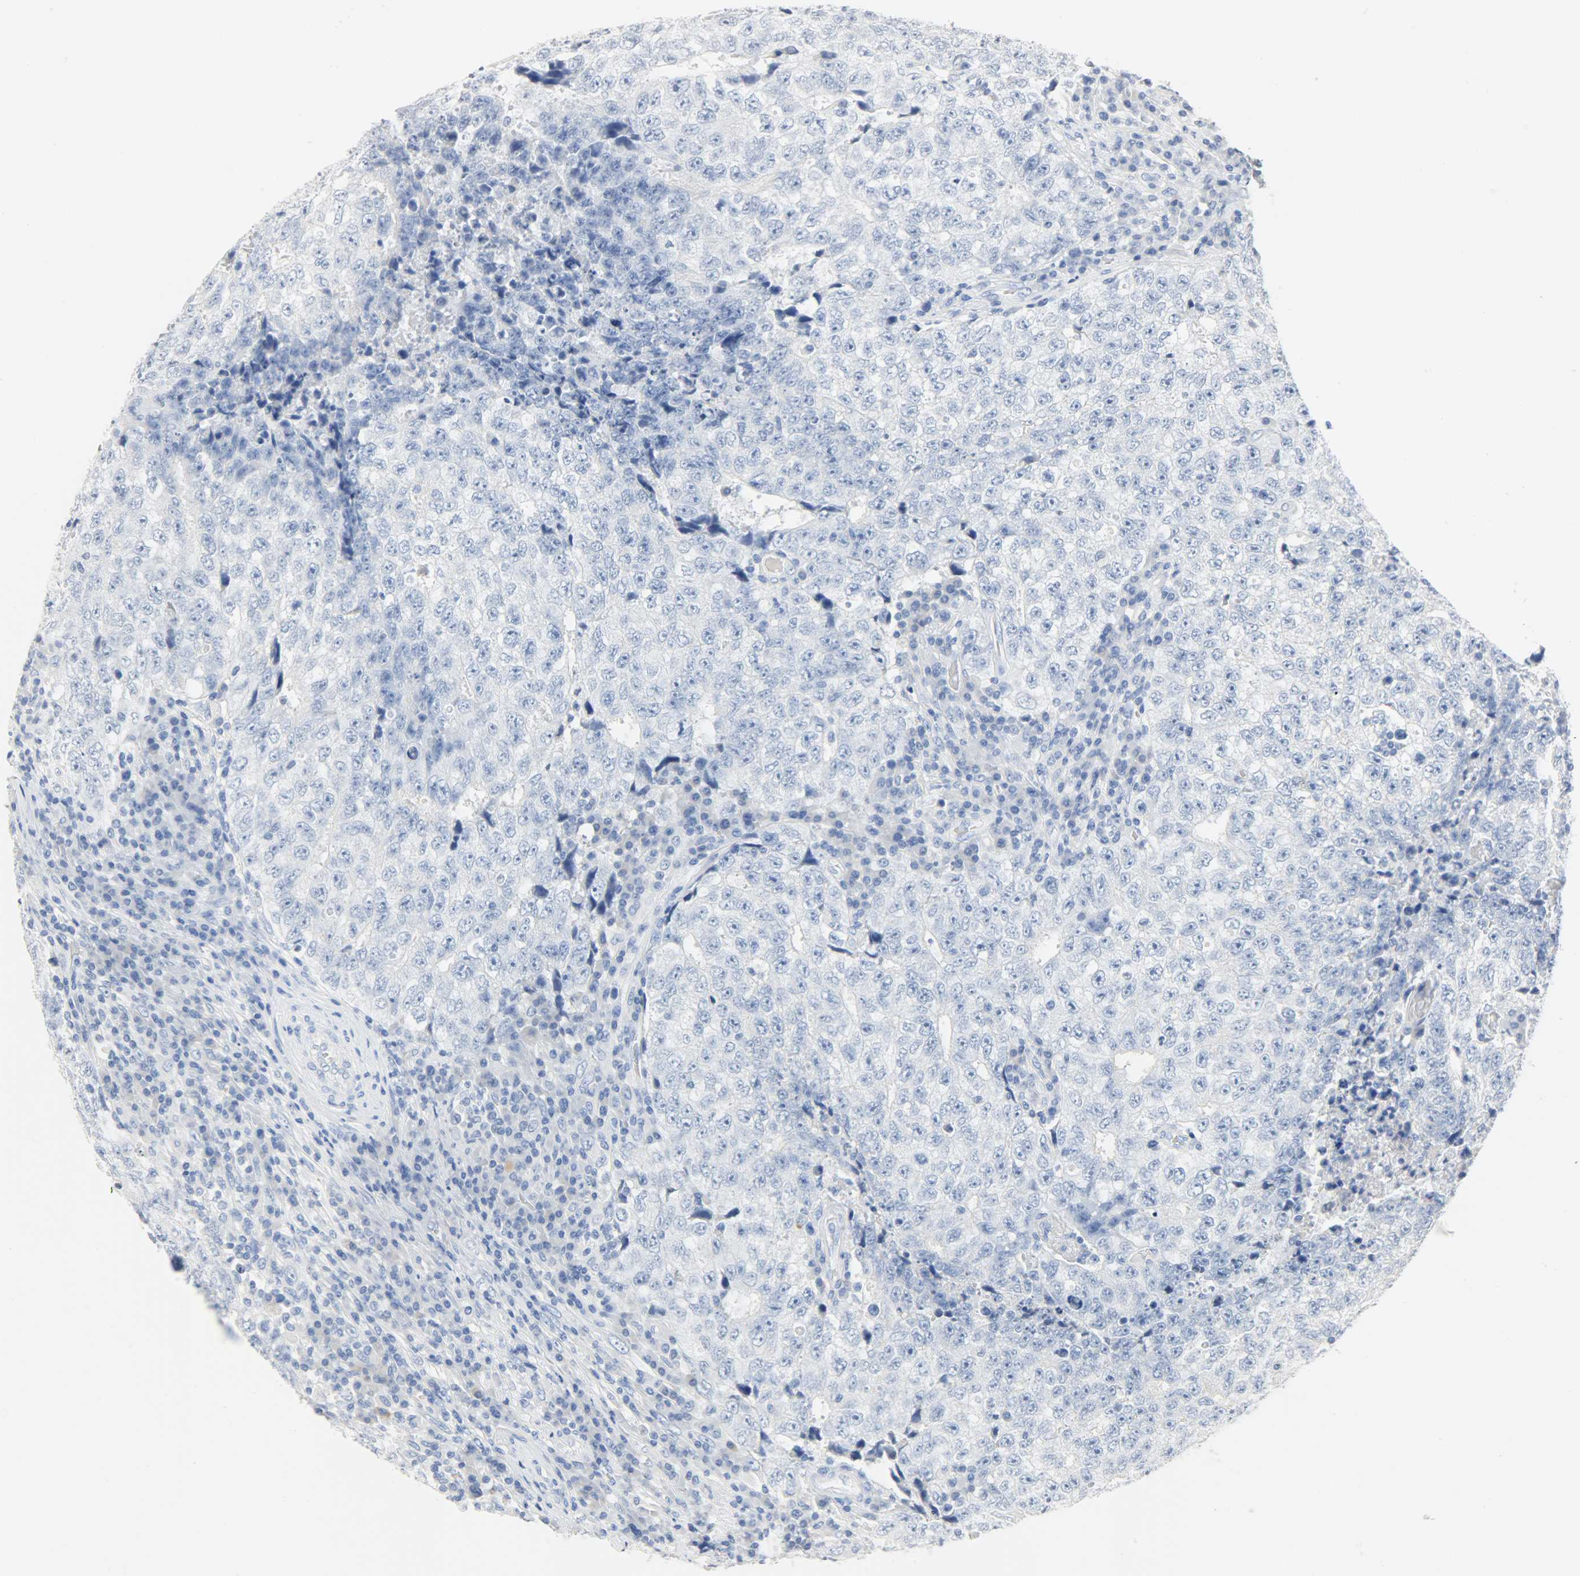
{"staining": {"intensity": "negative", "quantity": "none", "location": "none"}, "tissue": "testis cancer", "cell_type": "Tumor cells", "image_type": "cancer", "snomed": [{"axis": "morphology", "description": "Necrosis, NOS"}, {"axis": "morphology", "description": "Carcinoma, Embryonal, NOS"}, {"axis": "topography", "description": "Testis"}], "caption": "IHC of testis embryonal carcinoma exhibits no expression in tumor cells. (DAB immunohistochemistry (IHC) with hematoxylin counter stain).", "gene": "CA3", "patient": {"sex": "male", "age": 19}}